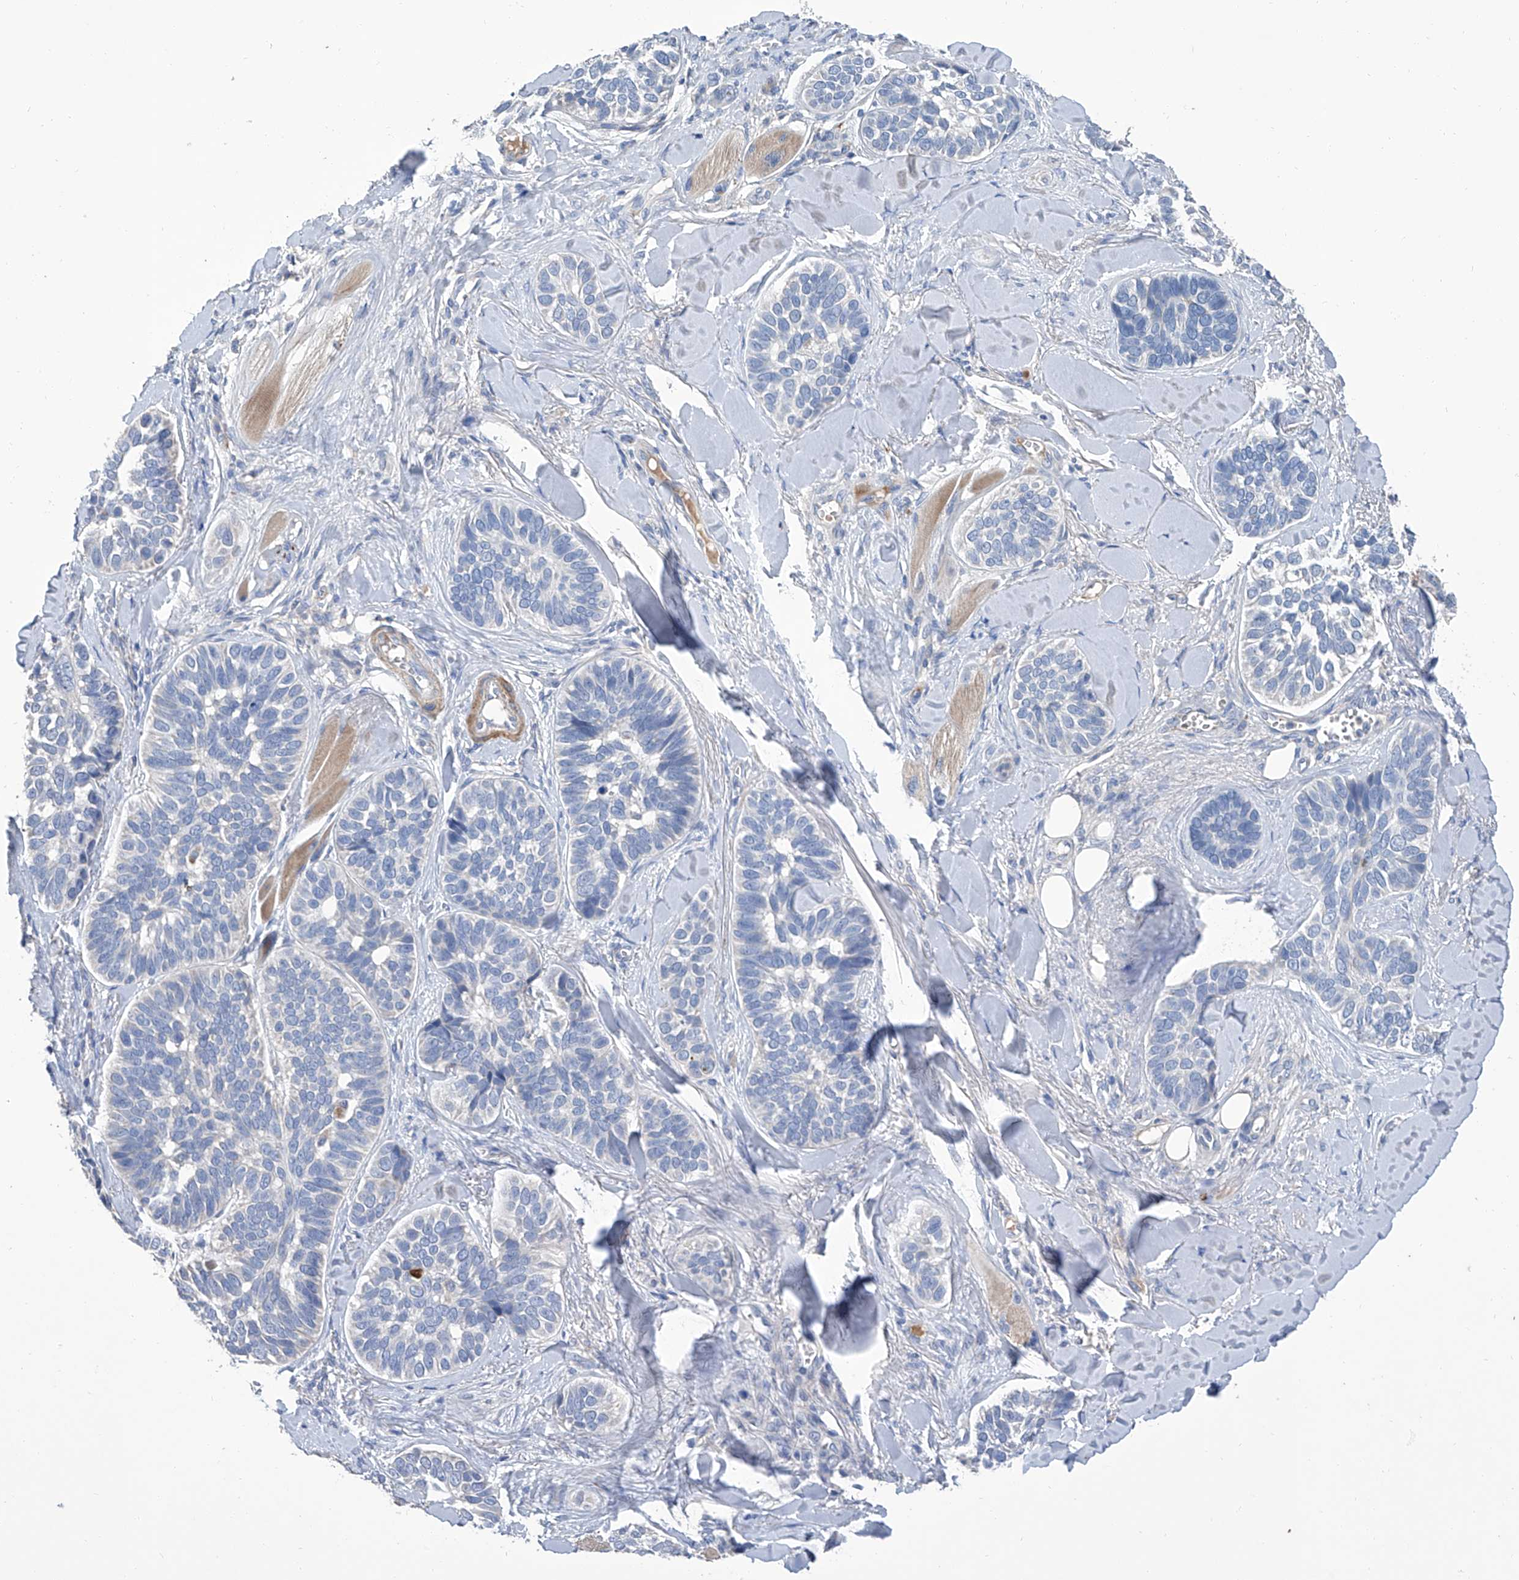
{"staining": {"intensity": "negative", "quantity": "none", "location": "none"}, "tissue": "skin cancer", "cell_type": "Tumor cells", "image_type": "cancer", "snomed": [{"axis": "morphology", "description": "Basal cell carcinoma"}, {"axis": "topography", "description": "Skin"}], "caption": "Immunohistochemistry photomicrograph of skin basal cell carcinoma stained for a protein (brown), which displays no staining in tumor cells.", "gene": "GPT", "patient": {"sex": "male", "age": 62}}